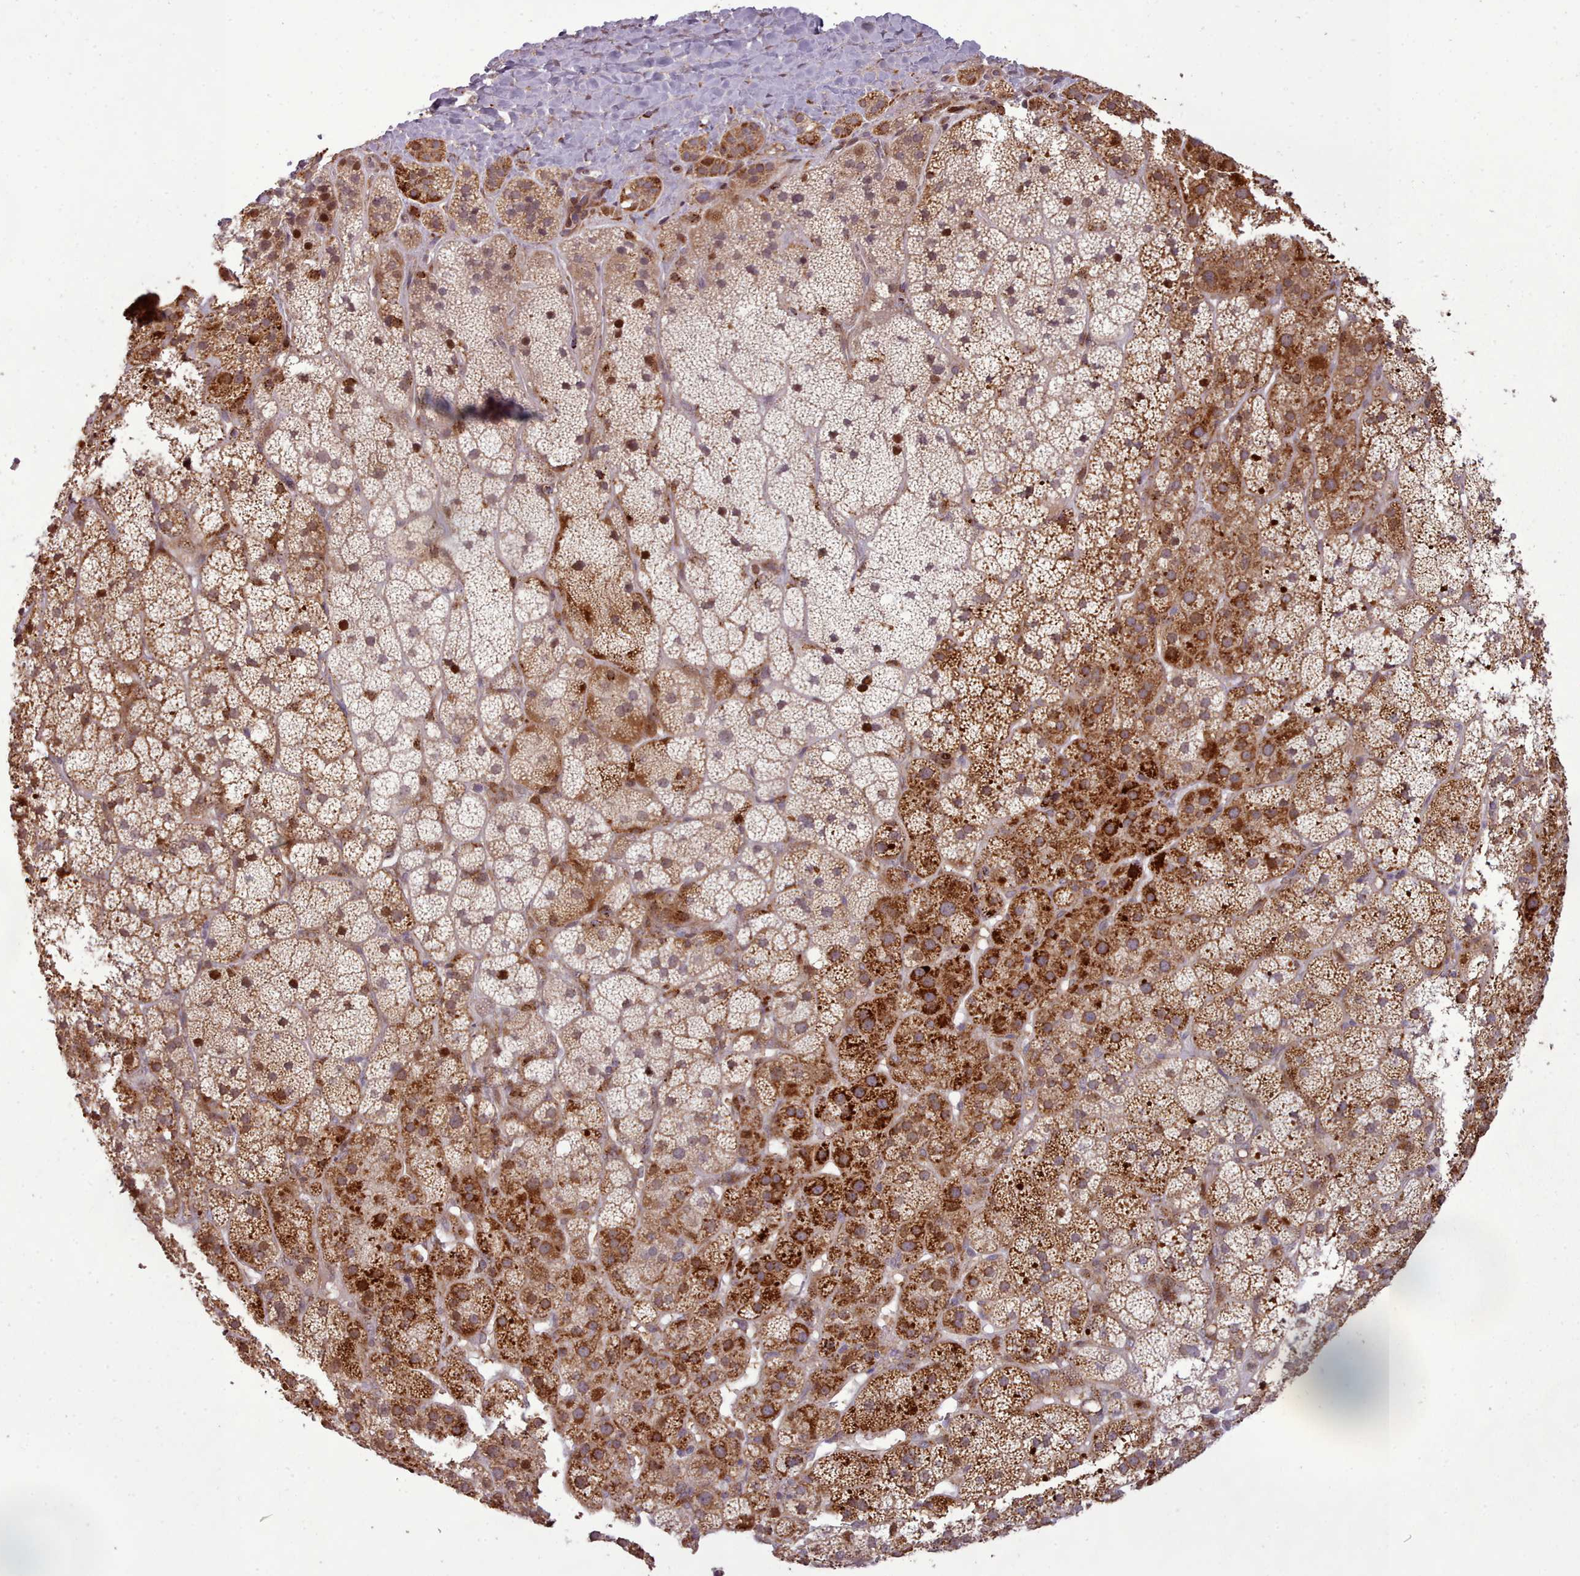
{"staining": {"intensity": "strong", "quantity": "25%-75%", "location": "cytoplasmic/membranous"}, "tissue": "adrenal gland", "cell_type": "Glandular cells", "image_type": "normal", "snomed": [{"axis": "morphology", "description": "Normal tissue, NOS"}, {"axis": "topography", "description": "Adrenal gland"}], "caption": "This micrograph shows IHC staining of unremarkable human adrenal gland, with high strong cytoplasmic/membranous staining in about 25%-75% of glandular cells.", "gene": "LGALS9B", "patient": {"sex": "female", "age": 70}}